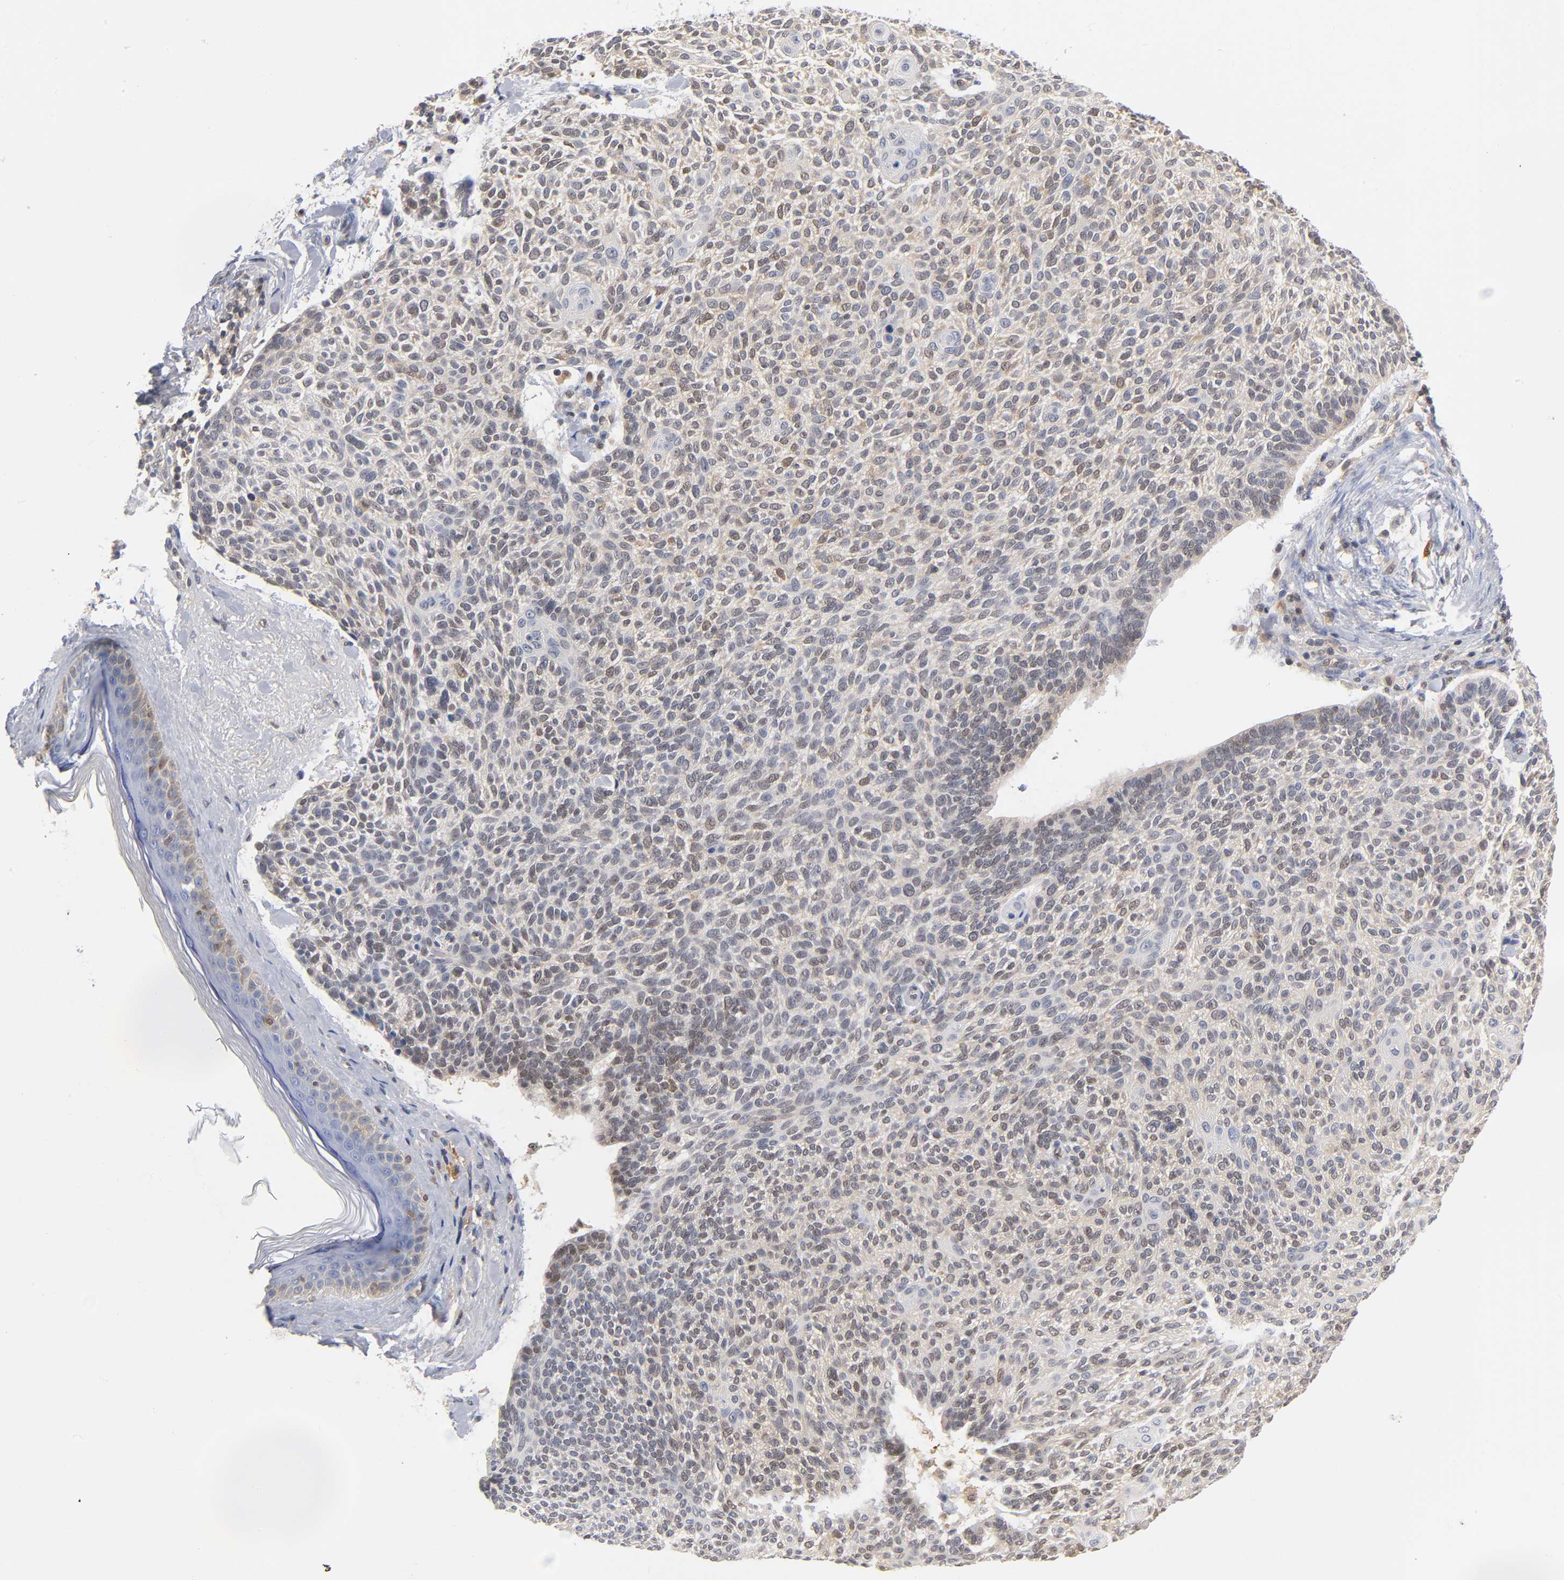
{"staining": {"intensity": "weak", "quantity": "25%-75%", "location": "cytoplasmic/membranous,nuclear"}, "tissue": "skin cancer", "cell_type": "Tumor cells", "image_type": "cancer", "snomed": [{"axis": "morphology", "description": "Normal tissue, NOS"}, {"axis": "morphology", "description": "Basal cell carcinoma"}, {"axis": "topography", "description": "Skin"}], "caption": "Immunohistochemical staining of human basal cell carcinoma (skin) shows weak cytoplasmic/membranous and nuclear protein expression in approximately 25%-75% of tumor cells. (Brightfield microscopy of DAB IHC at high magnification).", "gene": "DFFB", "patient": {"sex": "female", "age": 70}}